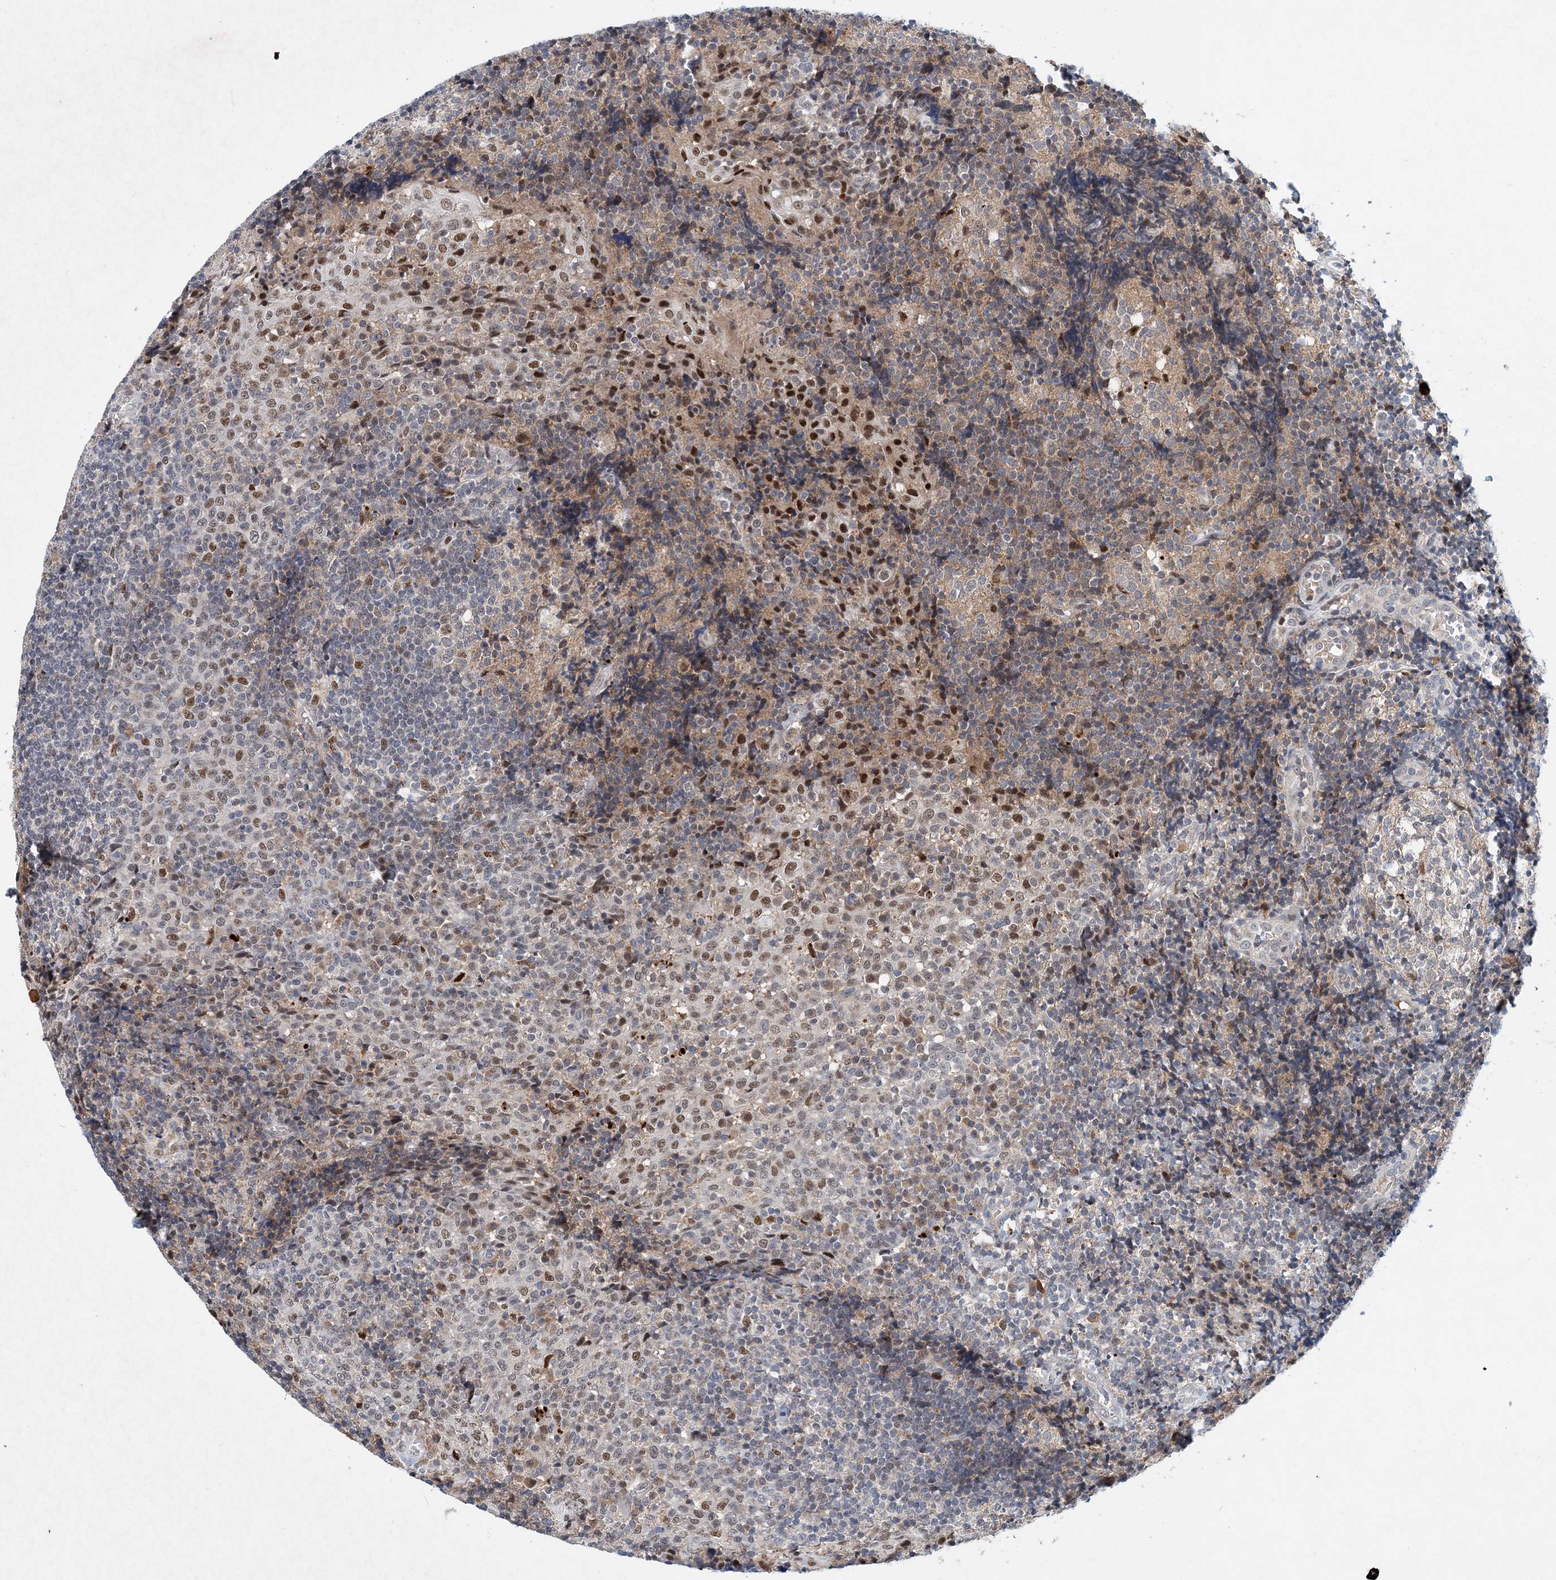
{"staining": {"intensity": "moderate", "quantity": "<25%", "location": "nuclear"}, "tissue": "tonsil", "cell_type": "Germinal center cells", "image_type": "normal", "snomed": [{"axis": "morphology", "description": "Normal tissue, NOS"}, {"axis": "topography", "description": "Tonsil"}], "caption": "This photomicrograph displays immunohistochemistry staining of benign human tonsil, with low moderate nuclear expression in approximately <25% of germinal center cells.", "gene": "KPNA4", "patient": {"sex": "female", "age": 19}}